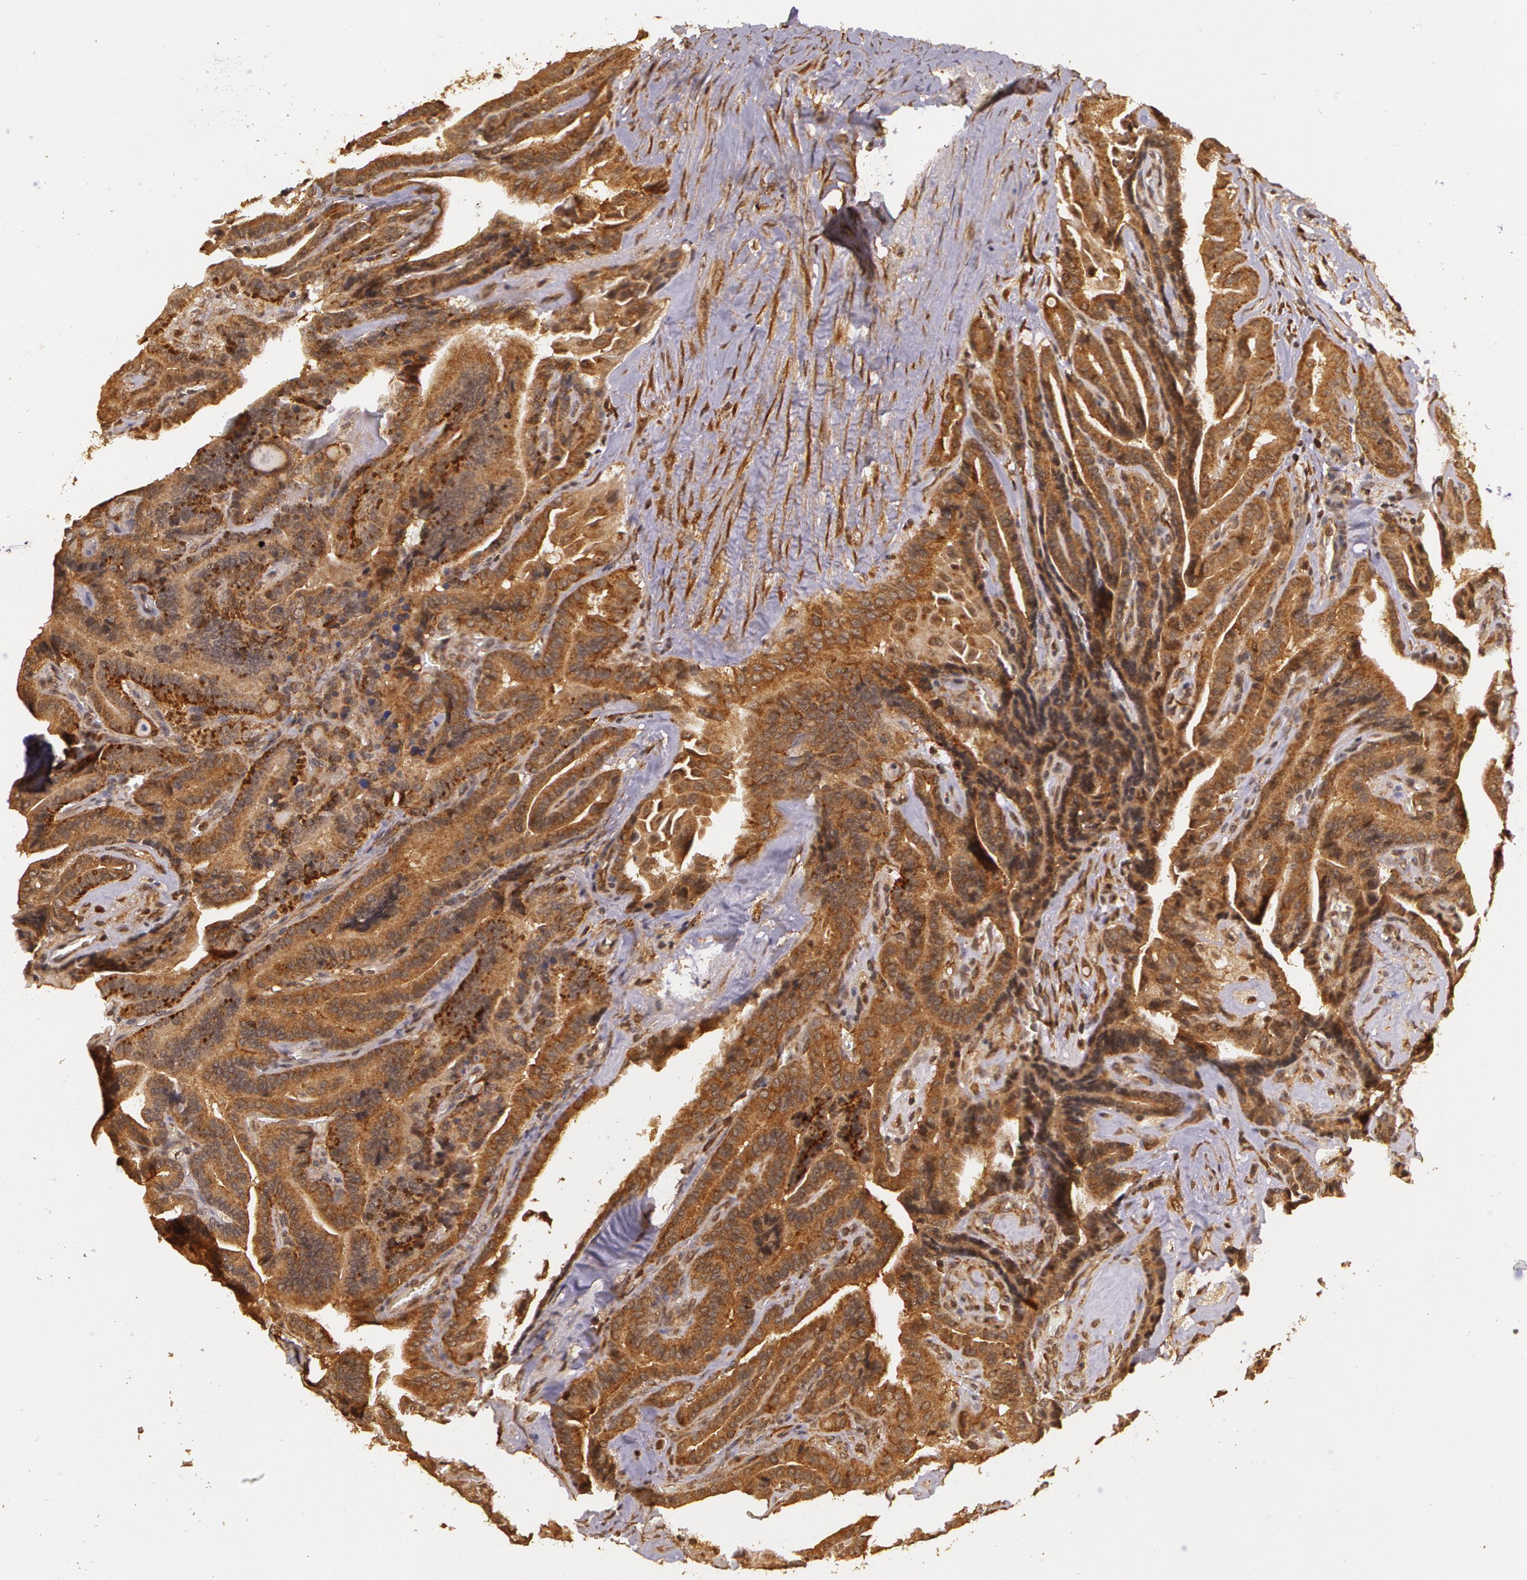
{"staining": {"intensity": "strong", "quantity": ">75%", "location": "cytoplasmic/membranous"}, "tissue": "thyroid cancer", "cell_type": "Tumor cells", "image_type": "cancer", "snomed": [{"axis": "morphology", "description": "Papillary adenocarcinoma, NOS"}, {"axis": "topography", "description": "Thyroid gland"}], "caption": "Immunohistochemistry (IHC) (DAB (3,3'-diaminobenzidine)) staining of thyroid cancer (papillary adenocarcinoma) exhibits strong cytoplasmic/membranous protein staining in approximately >75% of tumor cells.", "gene": "ASCC2", "patient": {"sex": "male", "age": 87}}